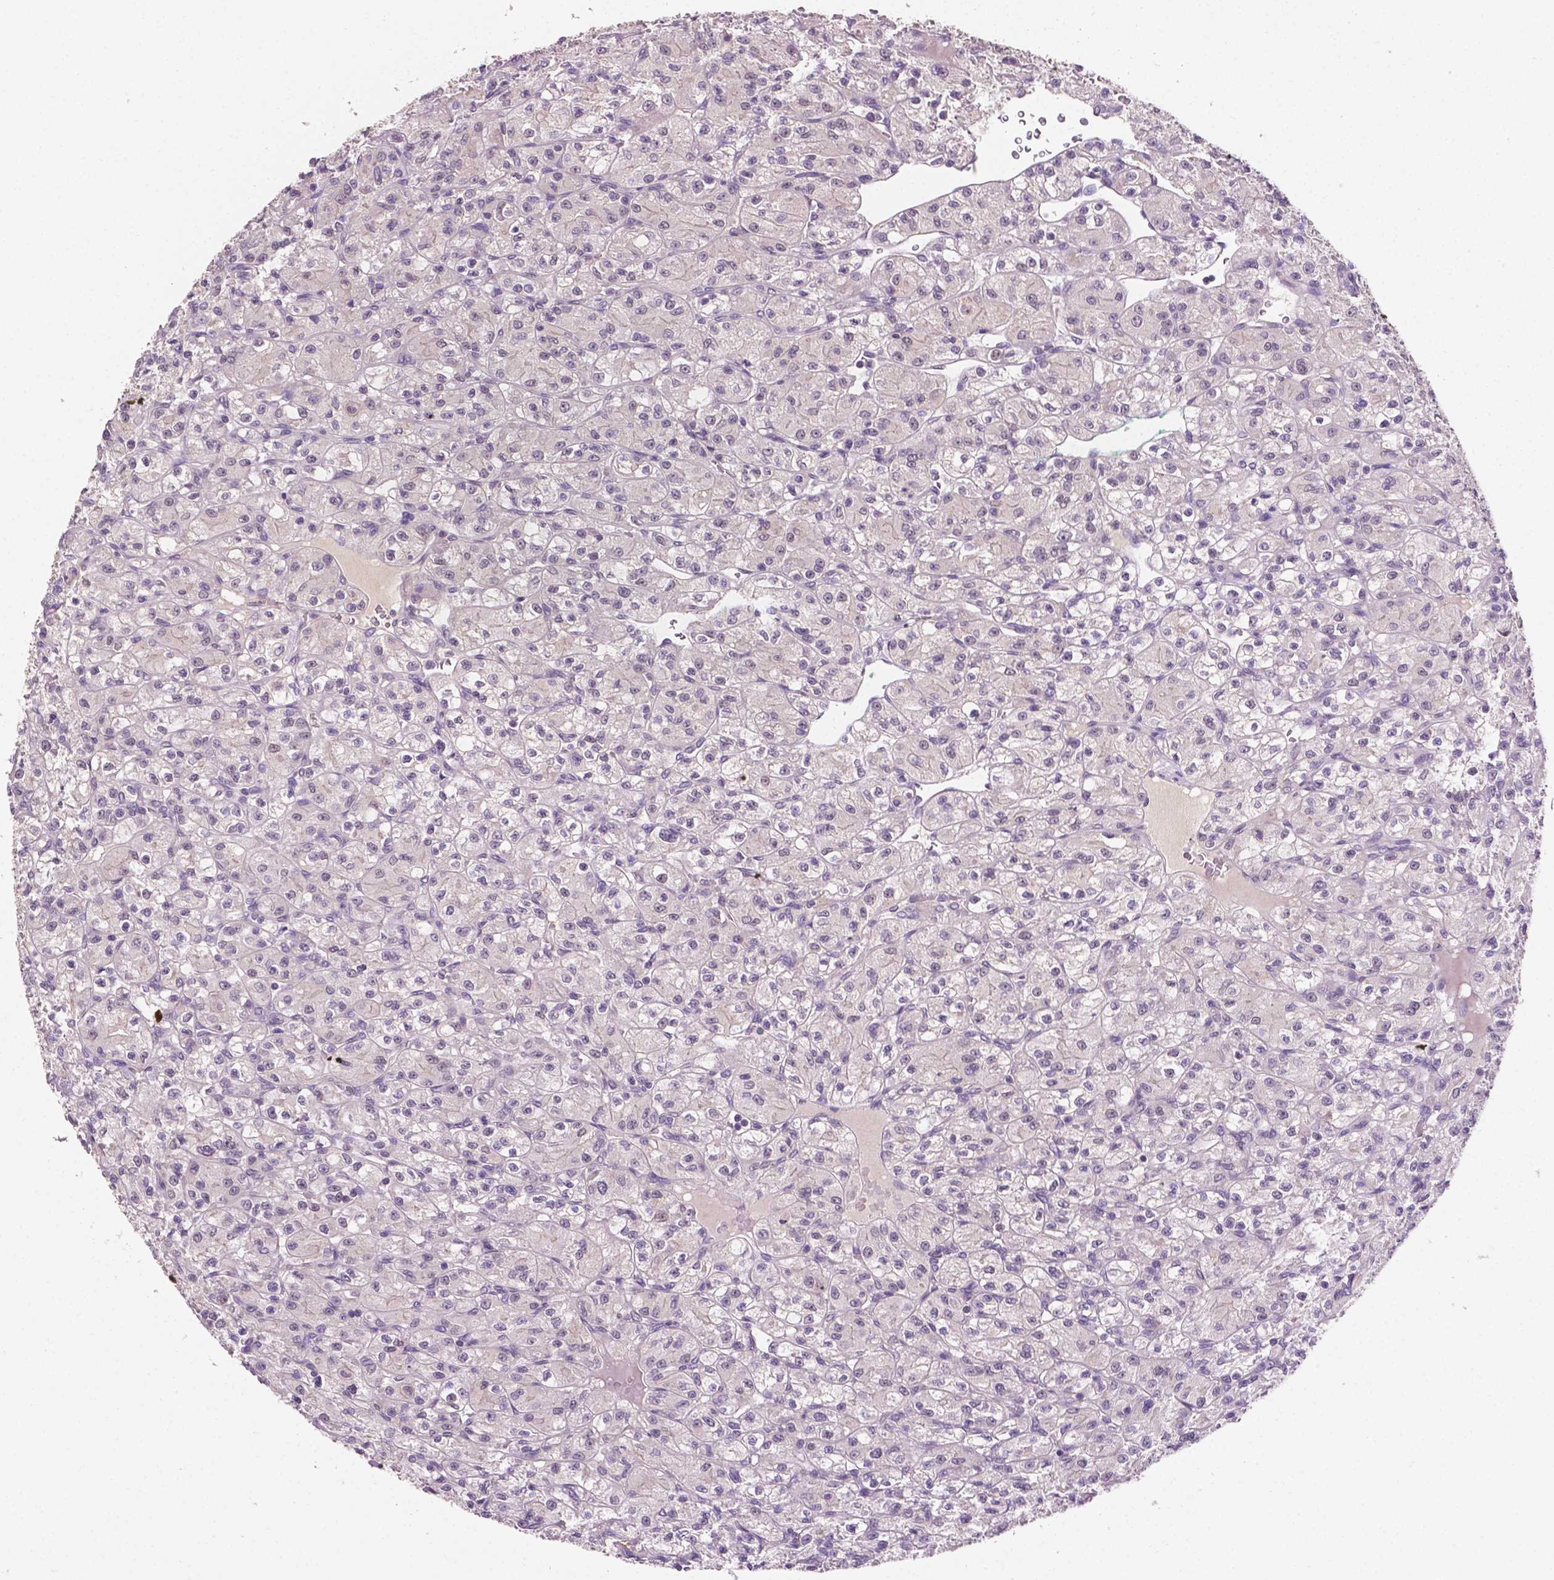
{"staining": {"intensity": "negative", "quantity": "none", "location": "none"}, "tissue": "renal cancer", "cell_type": "Tumor cells", "image_type": "cancer", "snomed": [{"axis": "morphology", "description": "Adenocarcinoma, NOS"}, {"axis": "topography", "description": "Kidney"}], "caption": "Immunohistochemistry photomicrograph of neoplastic tissue: adenocarcinoma (renal) stained with DAB (3,3'-diaminobenzidine) exhibits no significant protein expression in tumor cells.", "gene": "MROH6", "patient": {"sex": "female", "age": 70}}